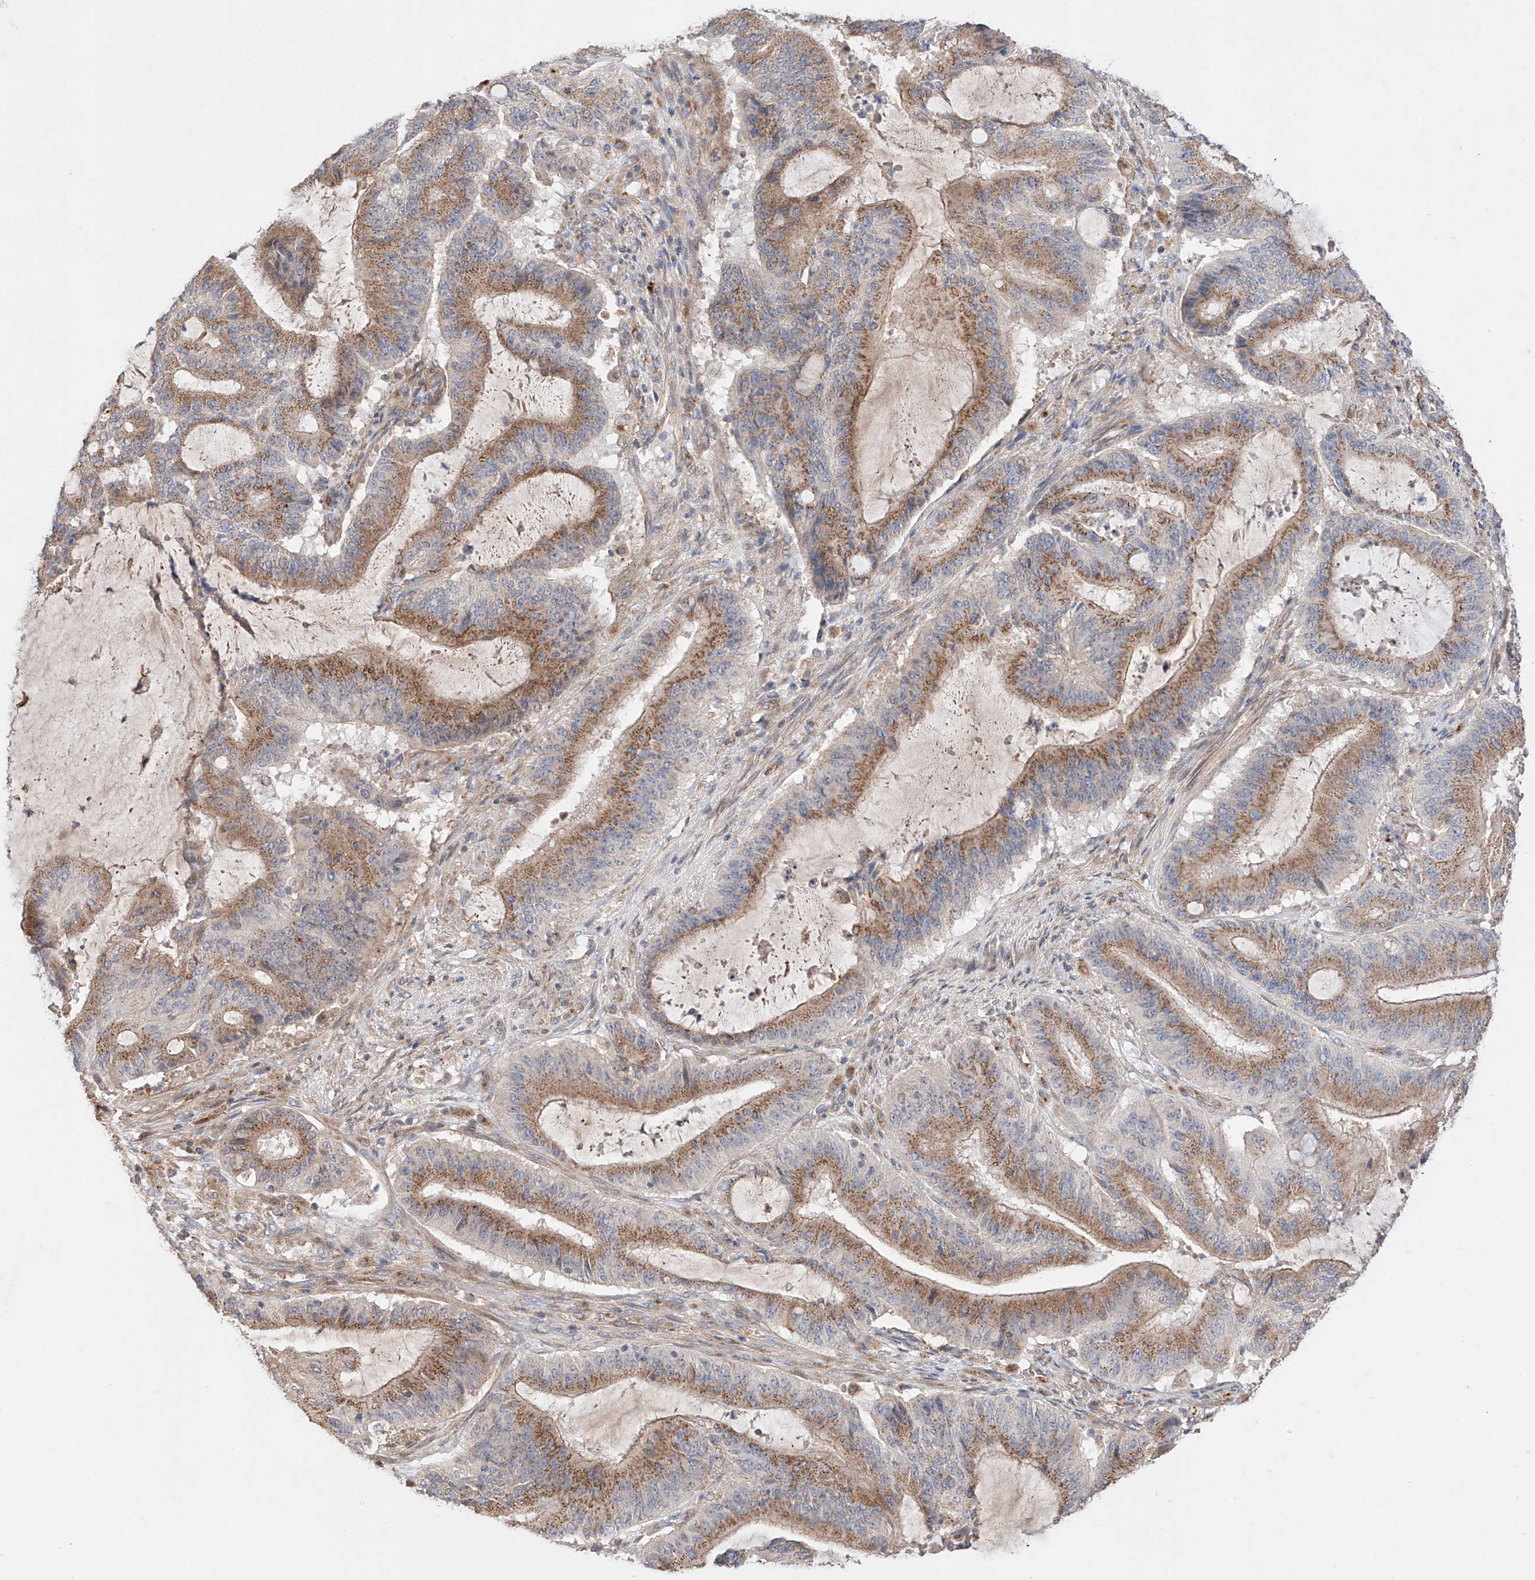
{"staining": {"intensity": "moderate", "quantity": ">75%", "location": "cytoplasmic/membranous"}, "tissue": "liver cancer", "cell_type": "Tumor cells", "image_type": "cancer", "snomed": [{"axis": "morphology", "description": "Normal tissue, NOS"}, {"axis": "morphology", "description": "Cholangiocarcinoma"}, {"axis": "topography", "description": "Liver"}, {"axis": "topography", "description": "Peripheral nerve tissue"}], "caption": "IHC of liver cancer (cholangiocarcinoma) shows medium levels of moderate cytoplasmic/membranous positivity in approximately >75% of tumor cells.", "gene": "MOSPD1", "patient": {"sex": "female", "age": 73}}